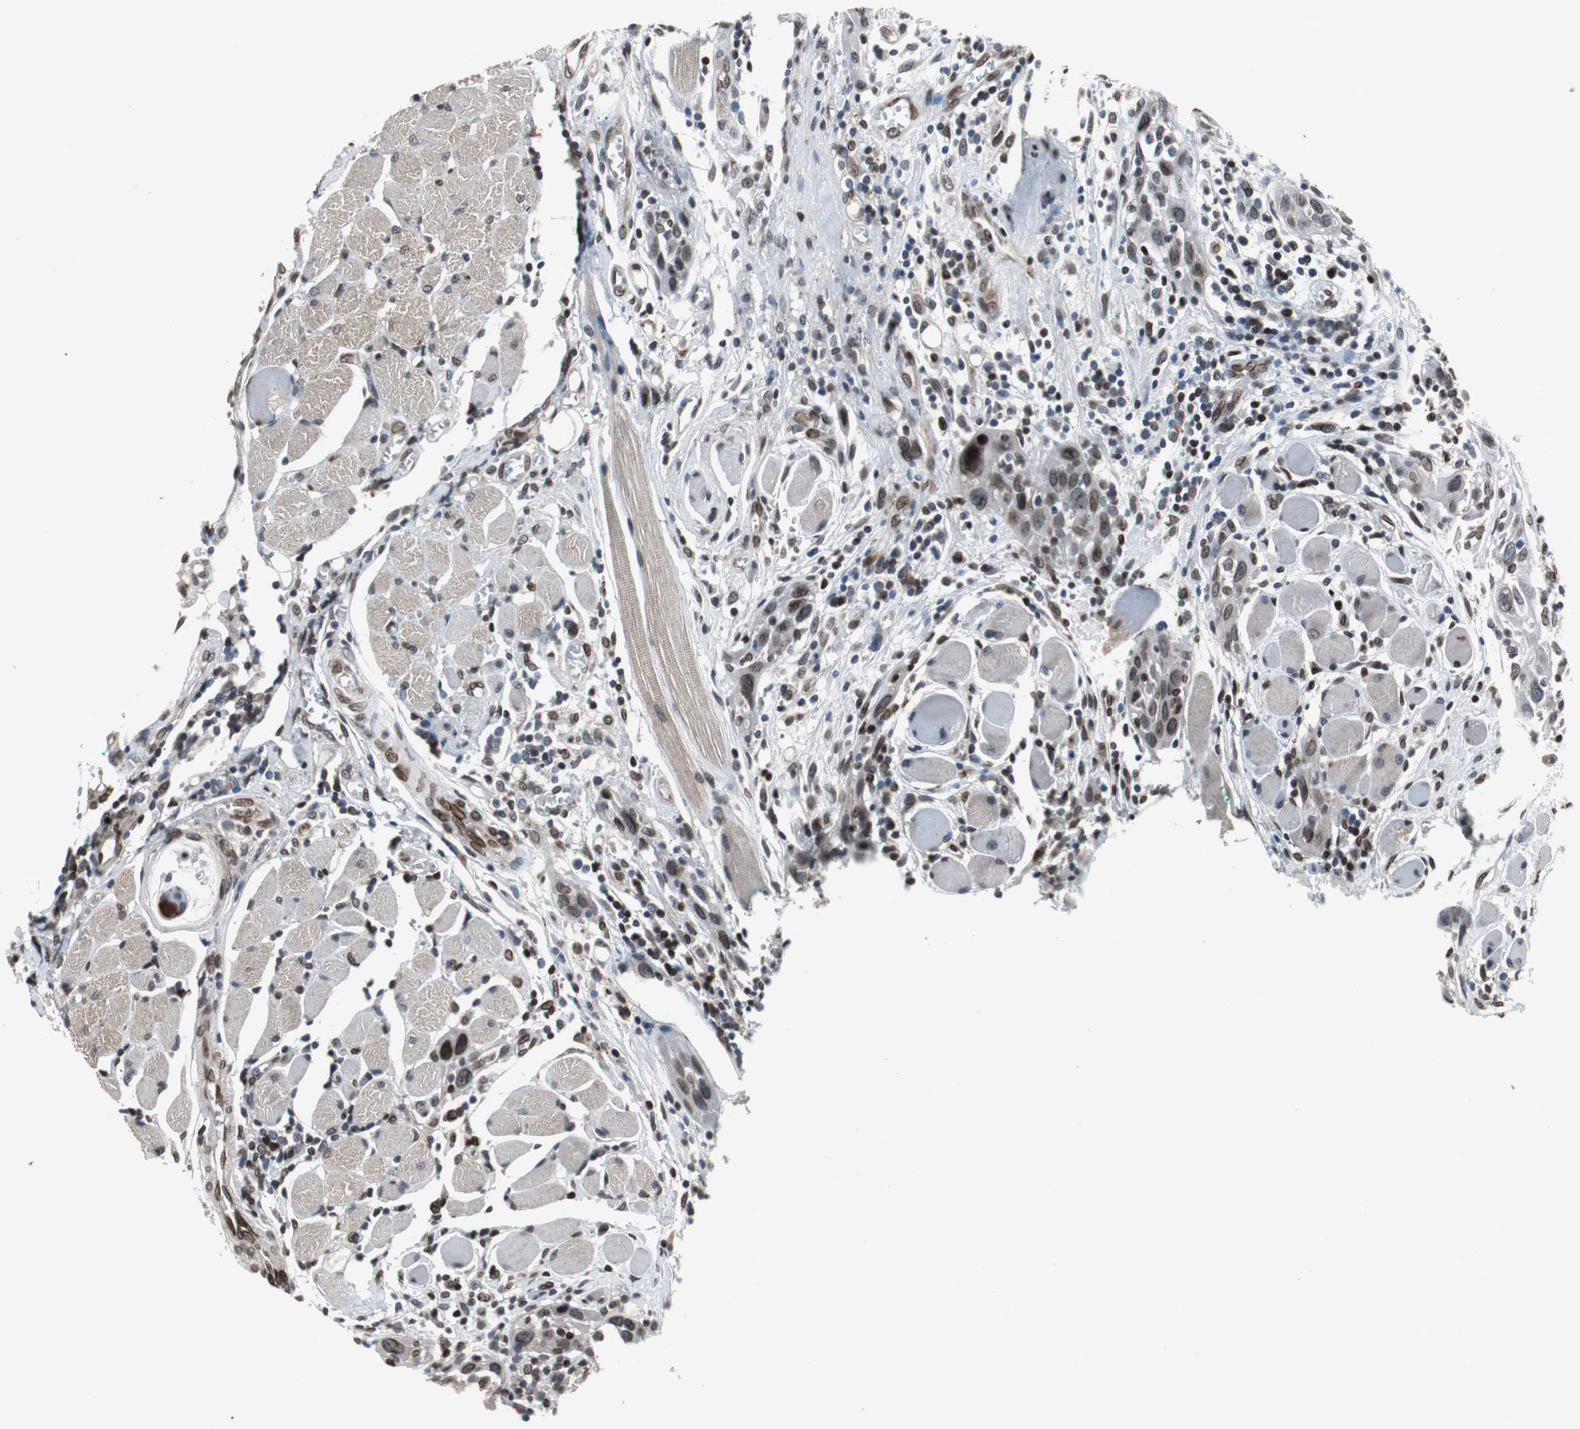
{"staining": {"intensity": "moderate", "quantity": ">75%", "location": "cytoplasmic/membranous,nuclear"}, "tissue": "head and neck cancer", "cell_type": "Tumor cells", "image_type": "cancer", "snomed": [{"axis": "morphology", "description": "Squamous cell carcinoma, NOS"}, {"axis": "topography", "description": "Oral tissue"}, {"axis": "topography", "description": "Head-Neck"}], "caption": "An image showing moderate cytoplasmic/membranous and nuclear staining in about >75% of tumor cells in head and neck squamous cell carcinoma, as visualized by brown immunohistochemical staining.", "gene": "LMNA", "patient": {"sex": "female", "age": 50}}